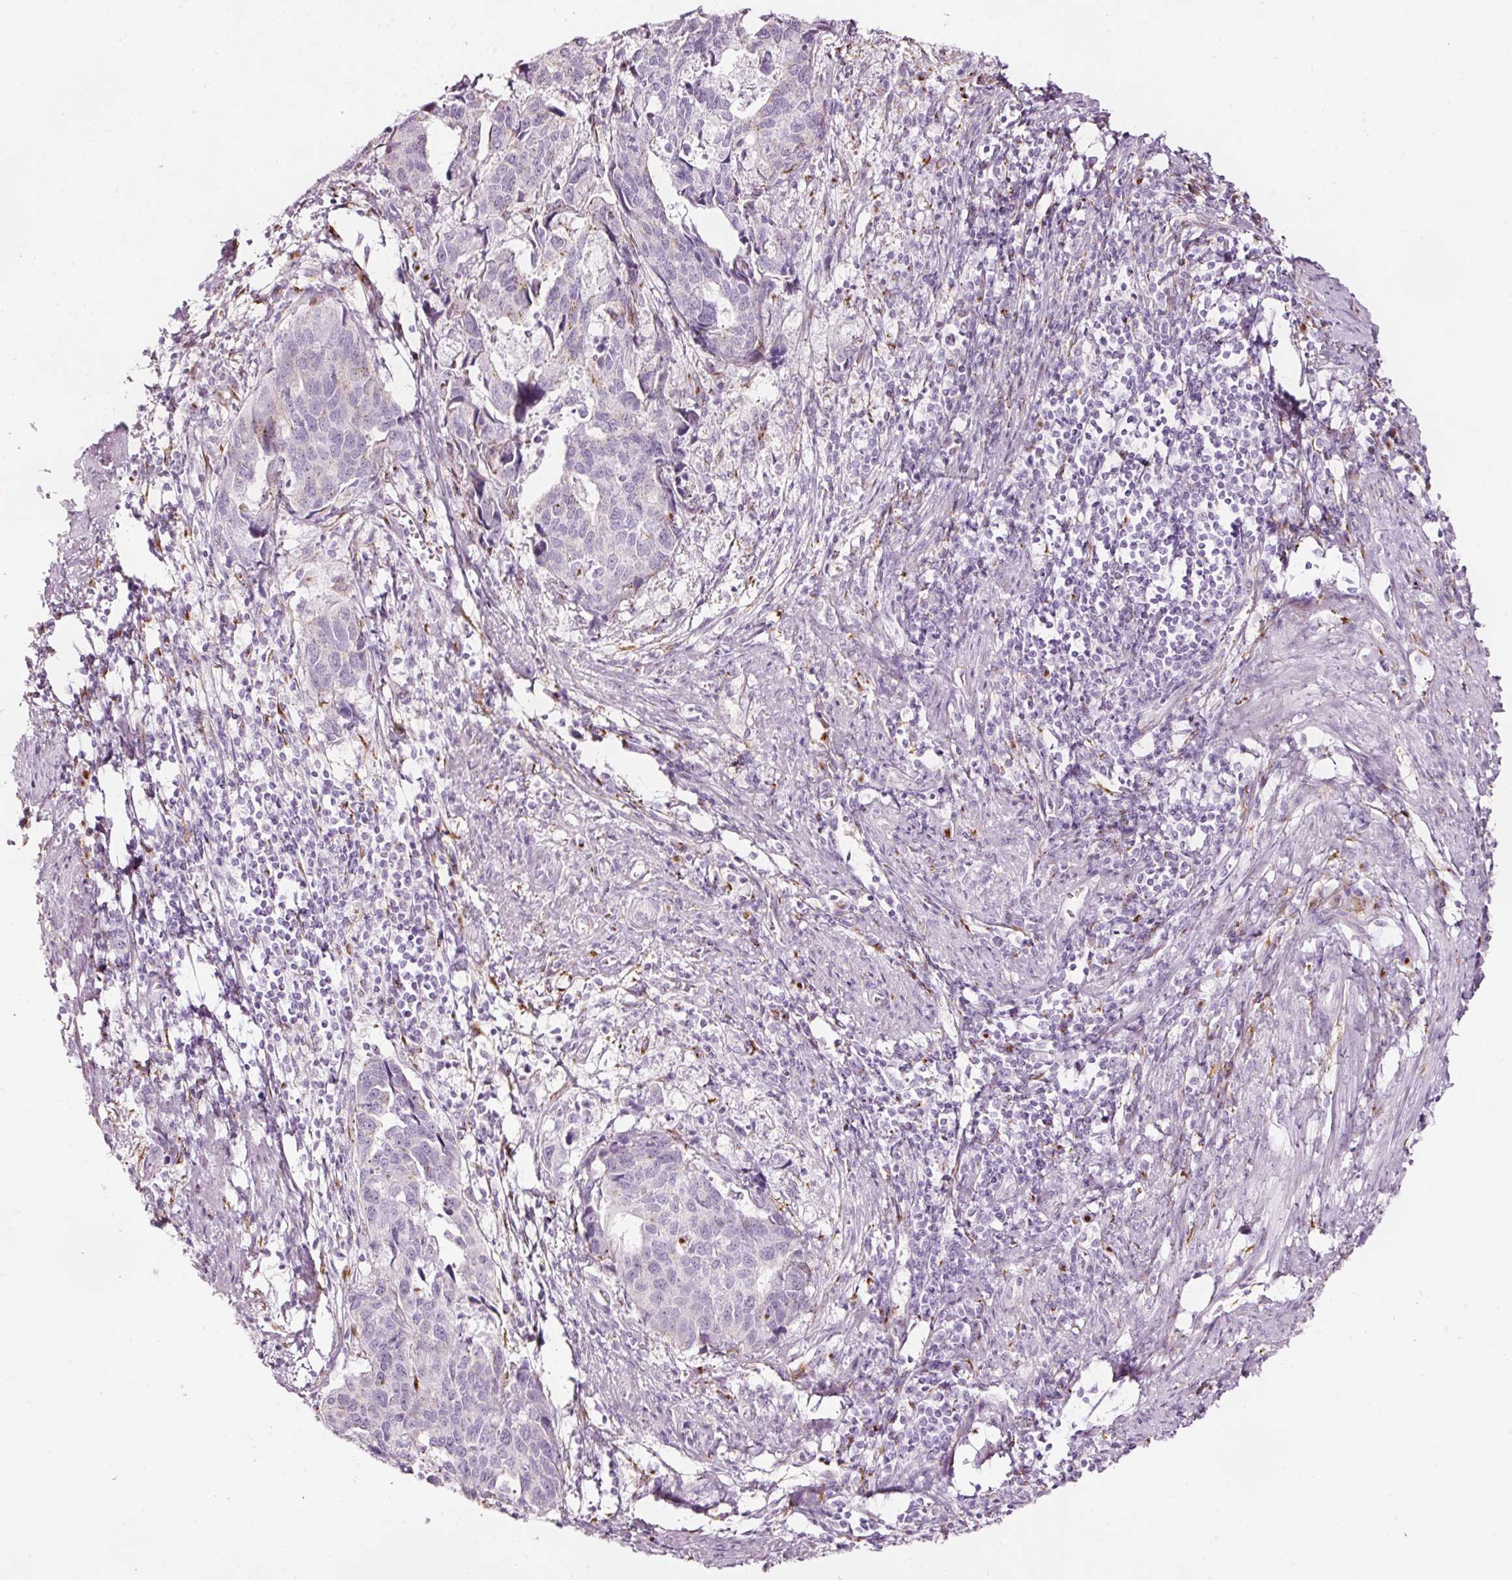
{"staining": {"intensity": "moderate", "quantity": "<25%", "location": "cytoplasmic/membranous"}, "tissue": "endometrial cancer", "cell_type": "Tumor cells", "image_type": "cancer", "snomed": [{"axis": "morphology", "description": "Adenocarcinoma, NOS"}, {"axis": "topography", "description": "Endometrium"}], "caption": "Immunohistochemistry (IHC) of human endometrial adenocarcinoma displays low levels of moderate cytoplasmic/membranous positivity in approximately <25% of tumor cells.", "gene": "SDF4", "patient": {"sex": "female", "age": 73}}